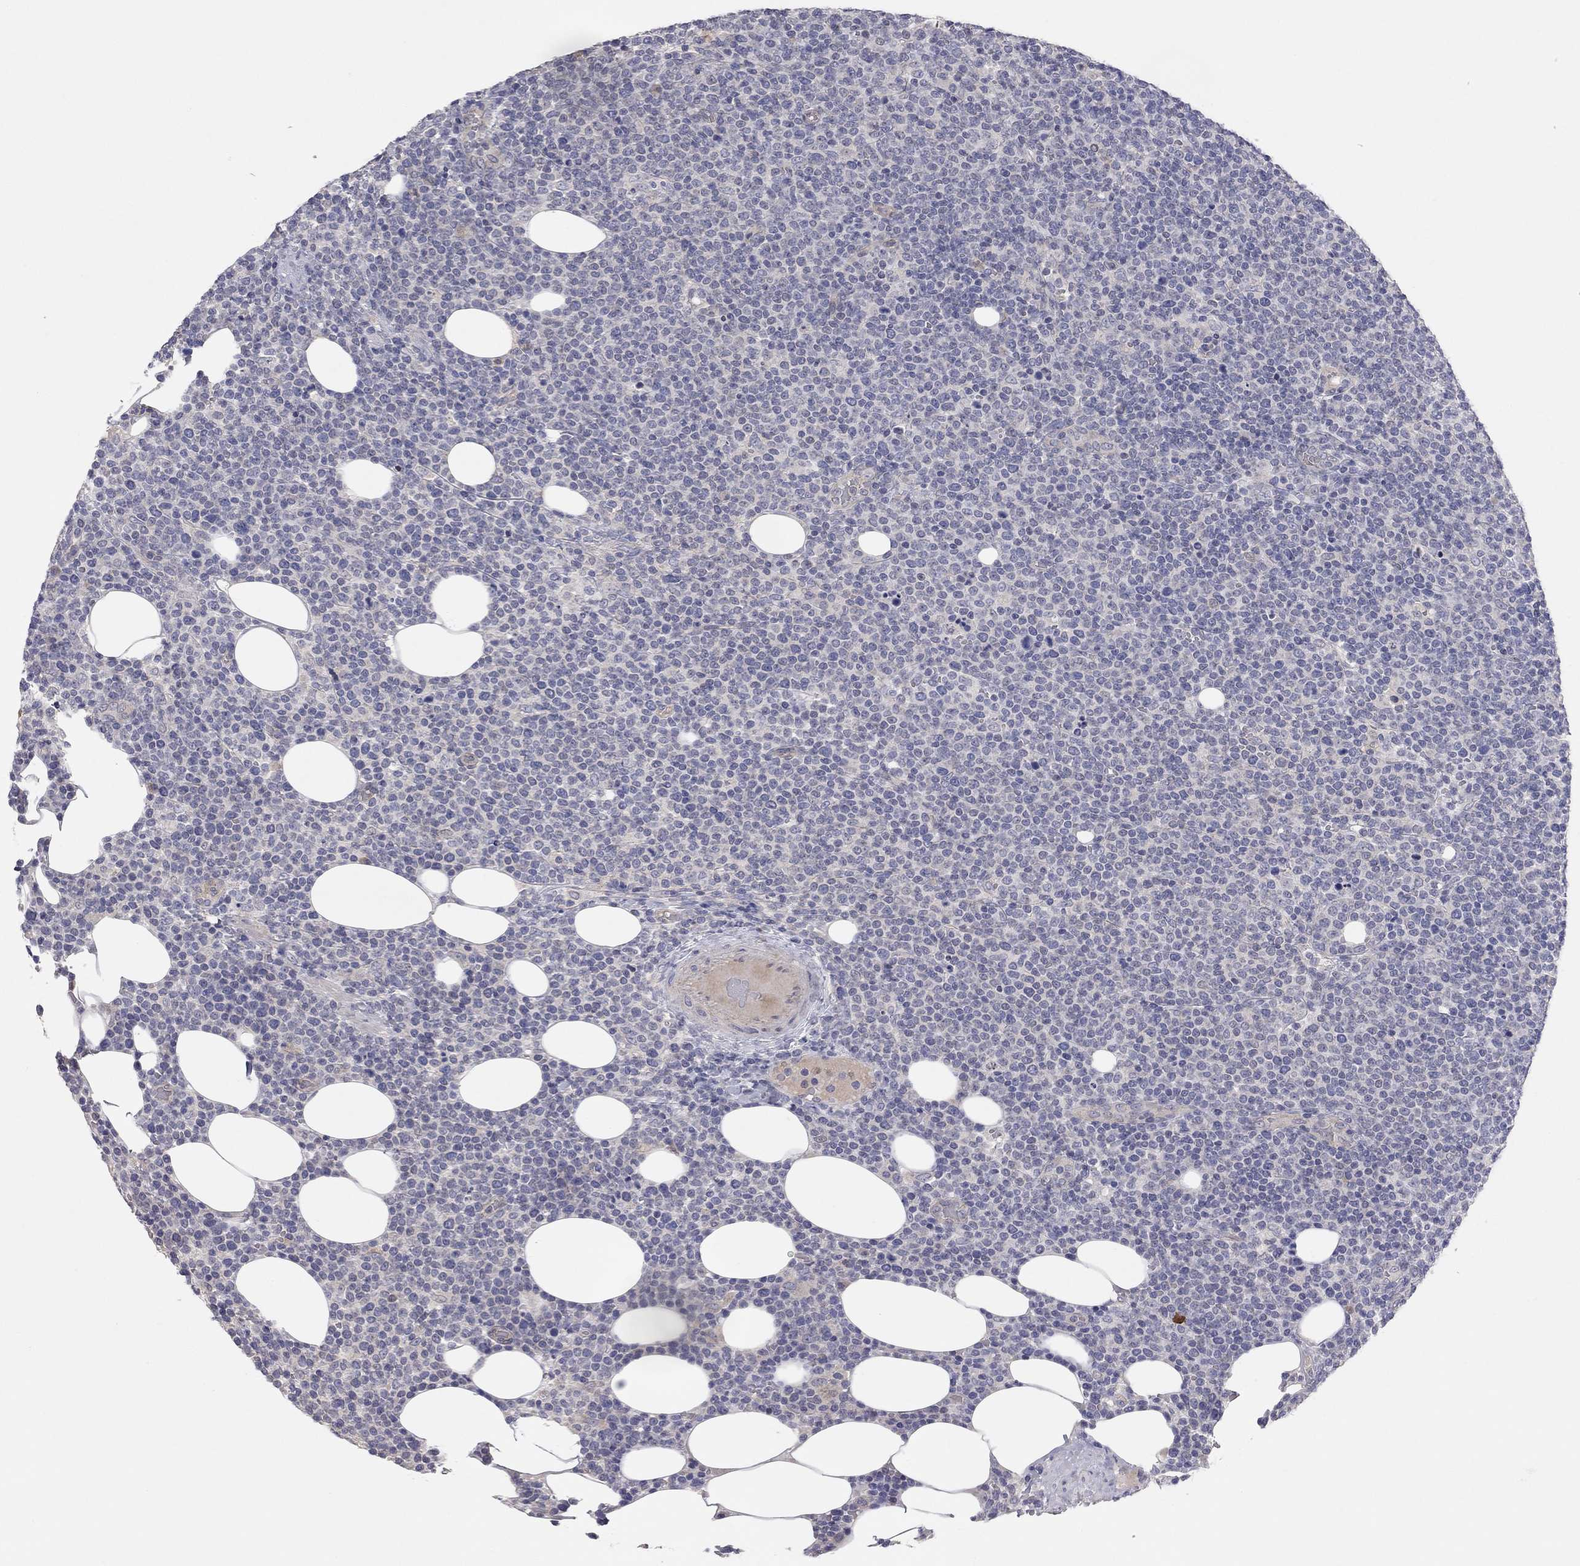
{"staining": {"intensity": "negative", "quantity": "none", "location": "none"}, "tissue": "lymphoma", "cell_type": "Tumor cells", "image_type": "cancer", "snomed": [{"axis": "morphology", "description": "Malignant lymphoma, non-Hodgkin's type, High grade"}, {"axis": "topography", "description": "Lymph node"}], "caption": "Immunohistochemistry image of human malignant lymphoma, non-Hodgkin's type (high-grade) stained for a protein (brown), which shows no expression in tumor cells. (Stains: DAB (3,3'-diaminobenzidine) IHC with hematoxylin counter stain, Microscopy: brightfield microscopy at high magnification).", "gene": "KCNB1", "patient": {"sex": "male", "age": 61}}